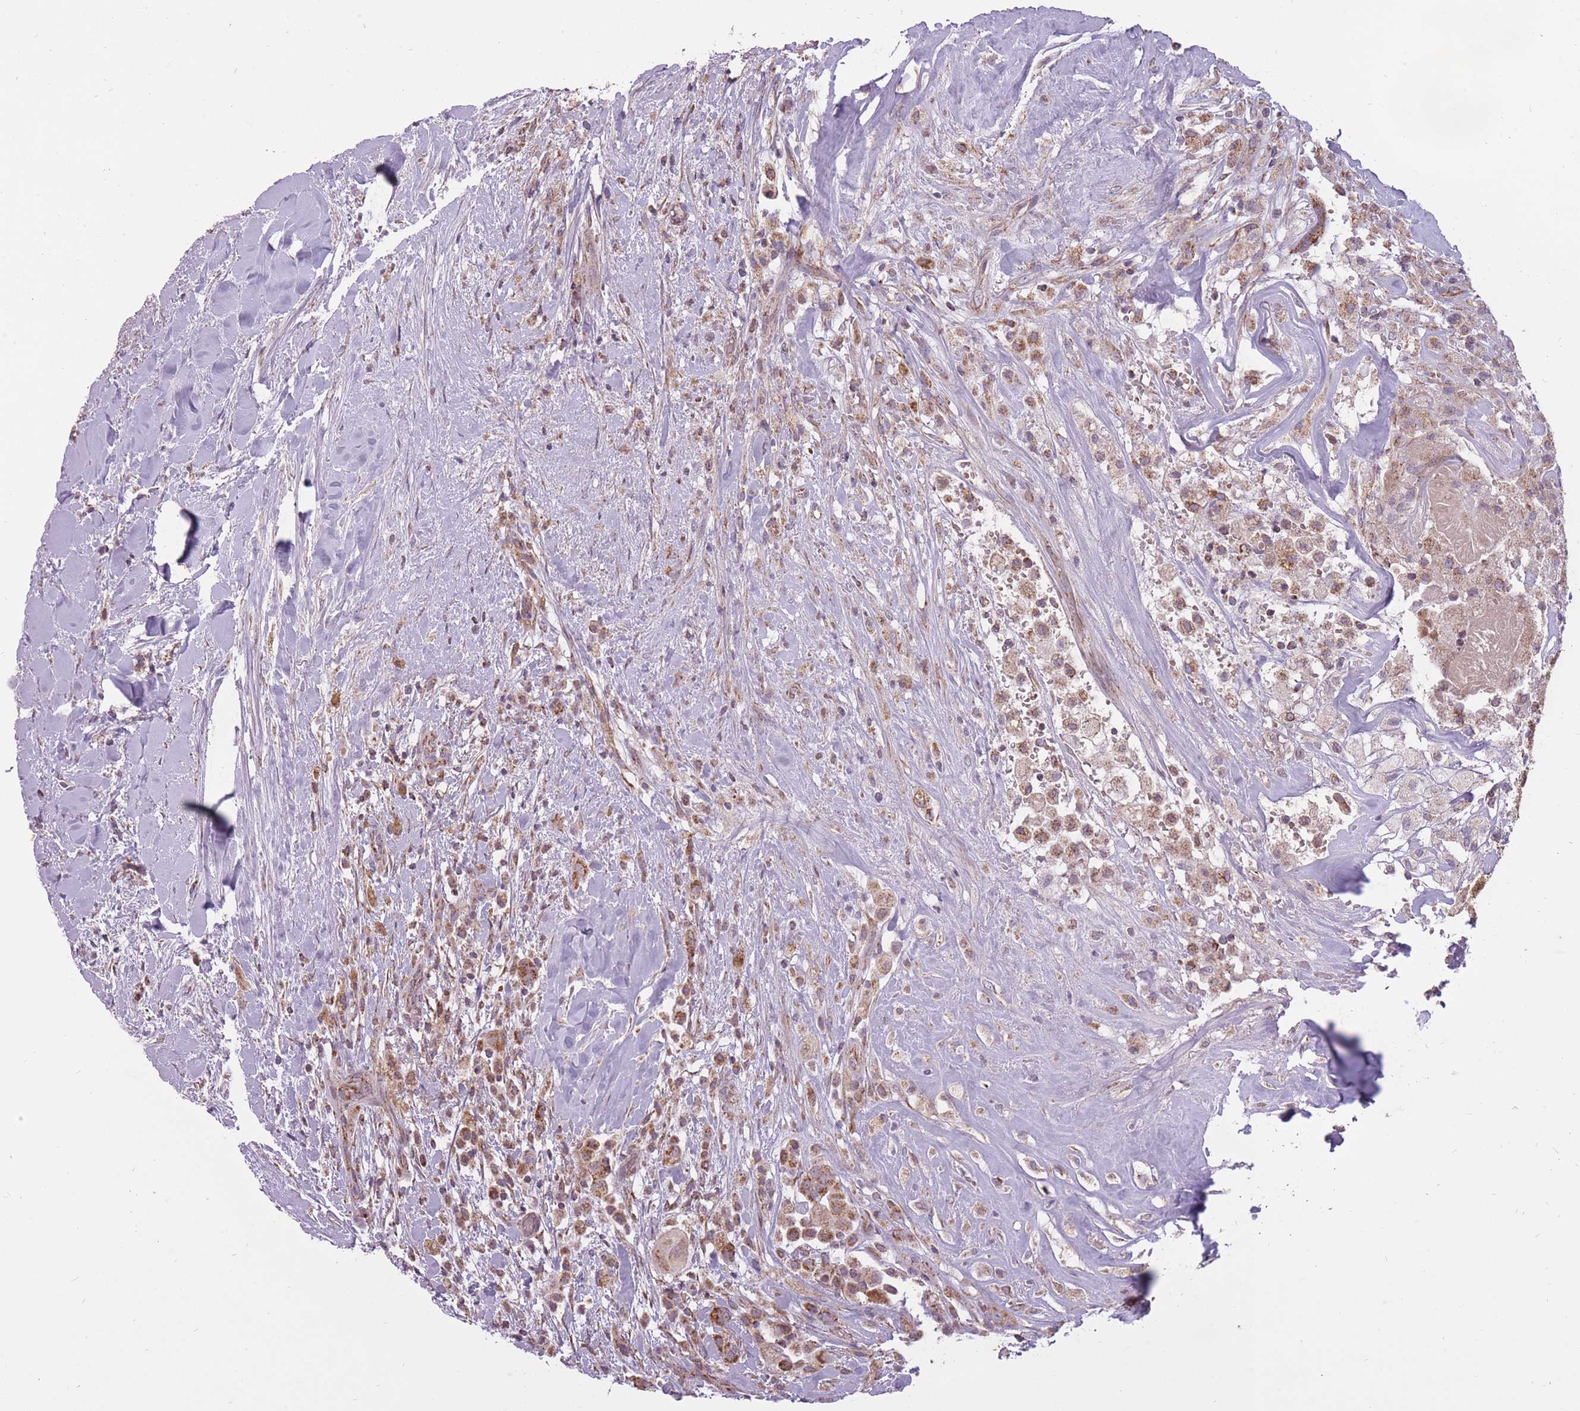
{"staining": {"intensity": "moderate", "quantity": ">75%", "location": "cytoplasmic/membranous"}, "tissue": "thyroid cancer", "cell_type": "Tumor cells", "image_type": "cancer", "snomed": [{"axis": "morphology", "description": "Normal tissue, NOS"}, {"axis": "morphology", "description": "Papillary adenocarcinoma, NOS"}, {"axis": "topography", "description": "Thyroid gland"}], "caption": "Immunohistochemical staining of thyroid papillary adenocarcinoma reveals moderate cytoplasmic/membranous protein expression in about >75% of tumor cells.", "gene": "LIN7C", "patient": {"sex": "female", "age": 59}}